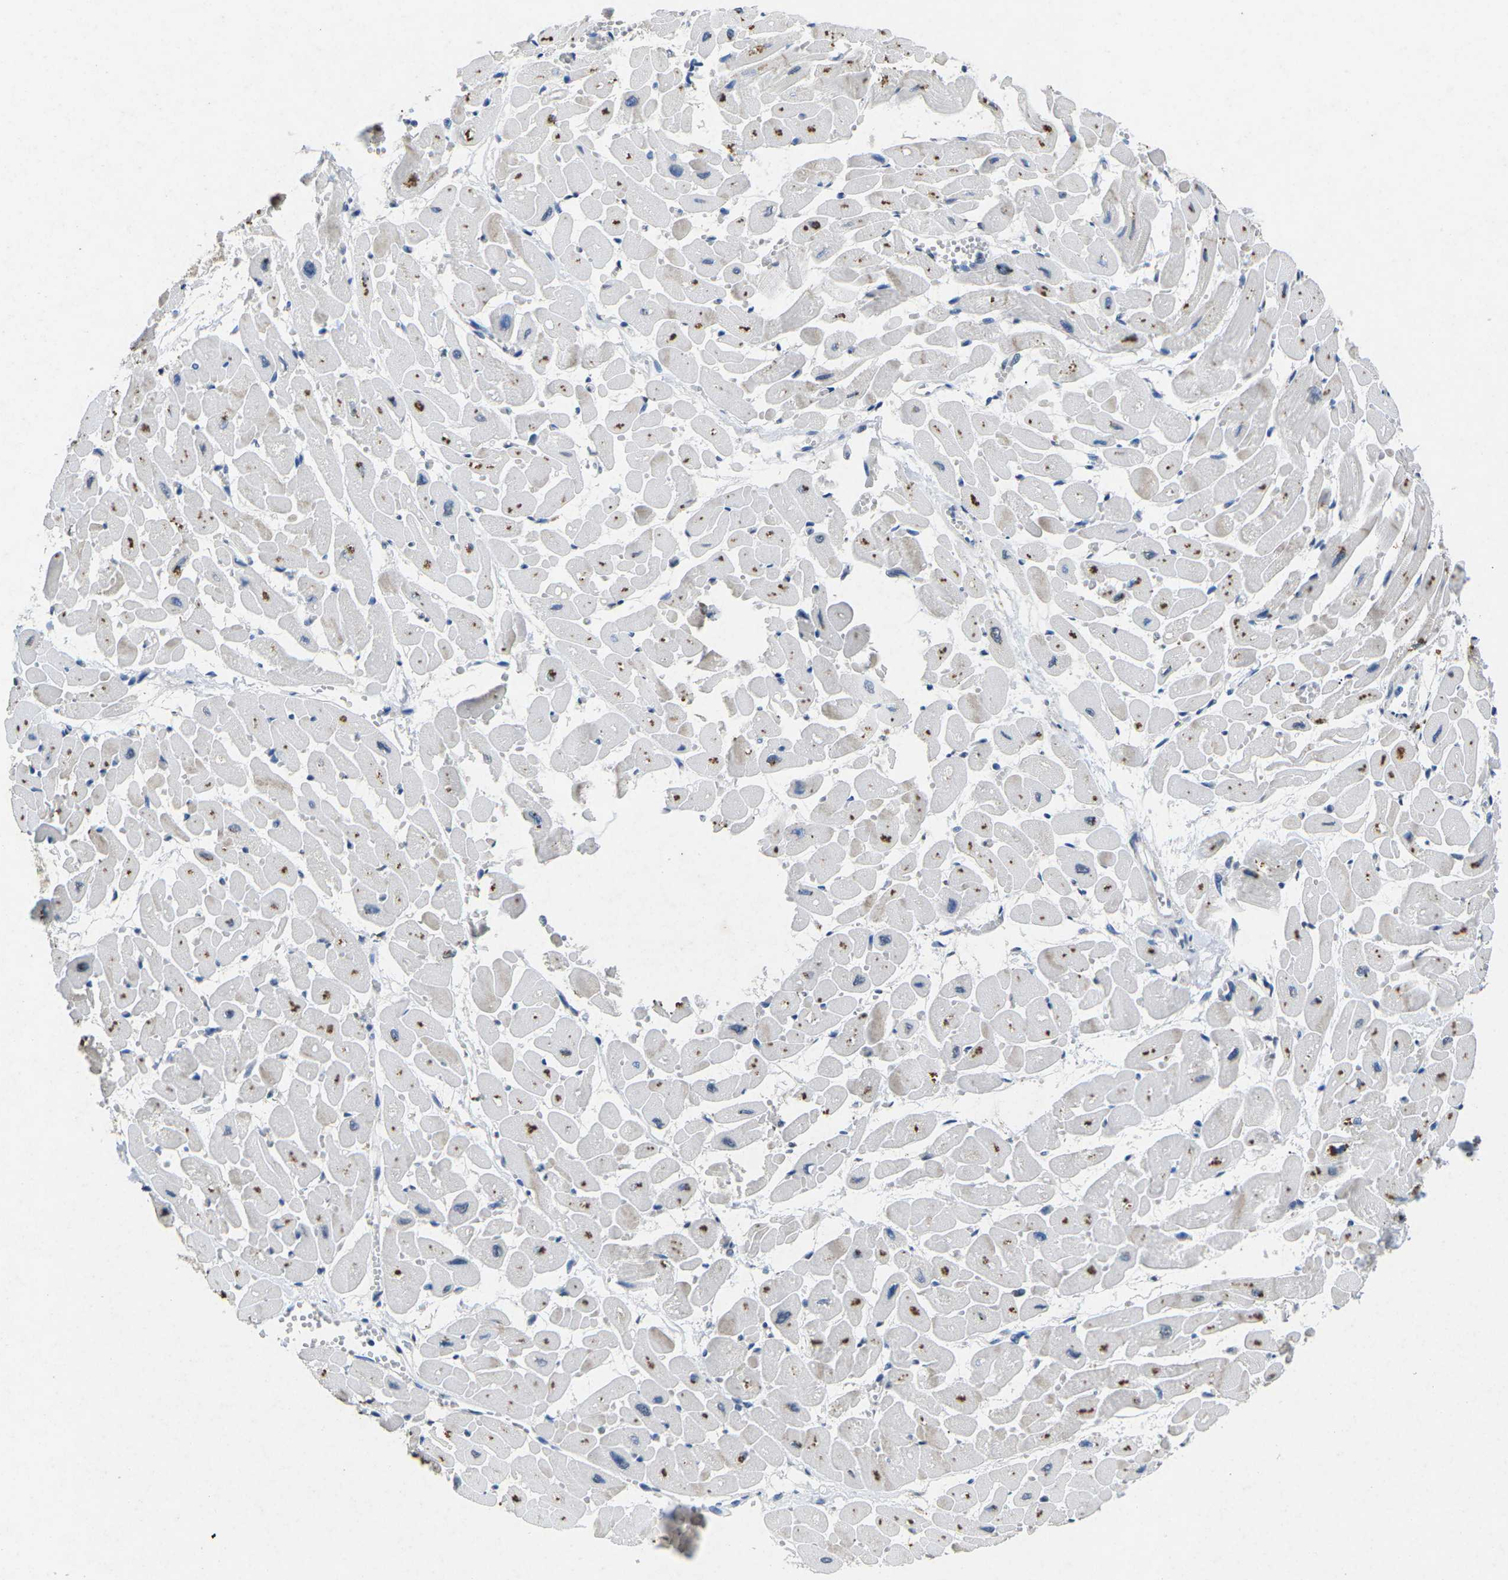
{"staining": {"intensity": "moderate", "quantity": "<25%", "location": "cytoplasmic/membranous"}, "tissue": "heart muscle", "cell_type": "Cardiomyocytes", "image_type": "normal", "snomed": [{"axis": "morphology", "description": "Normal tissue, NOS"}, {"axis": "topography", "description": "Heart"}], "caption": "Cardiomyocytes display low levels of moderate cytoplasmic/membranous positivity in approximately <25% of cells in unremarkable human heart muscle.", "gene": "SCNN1B", "patient": {"sex": "male", "age": 45}}